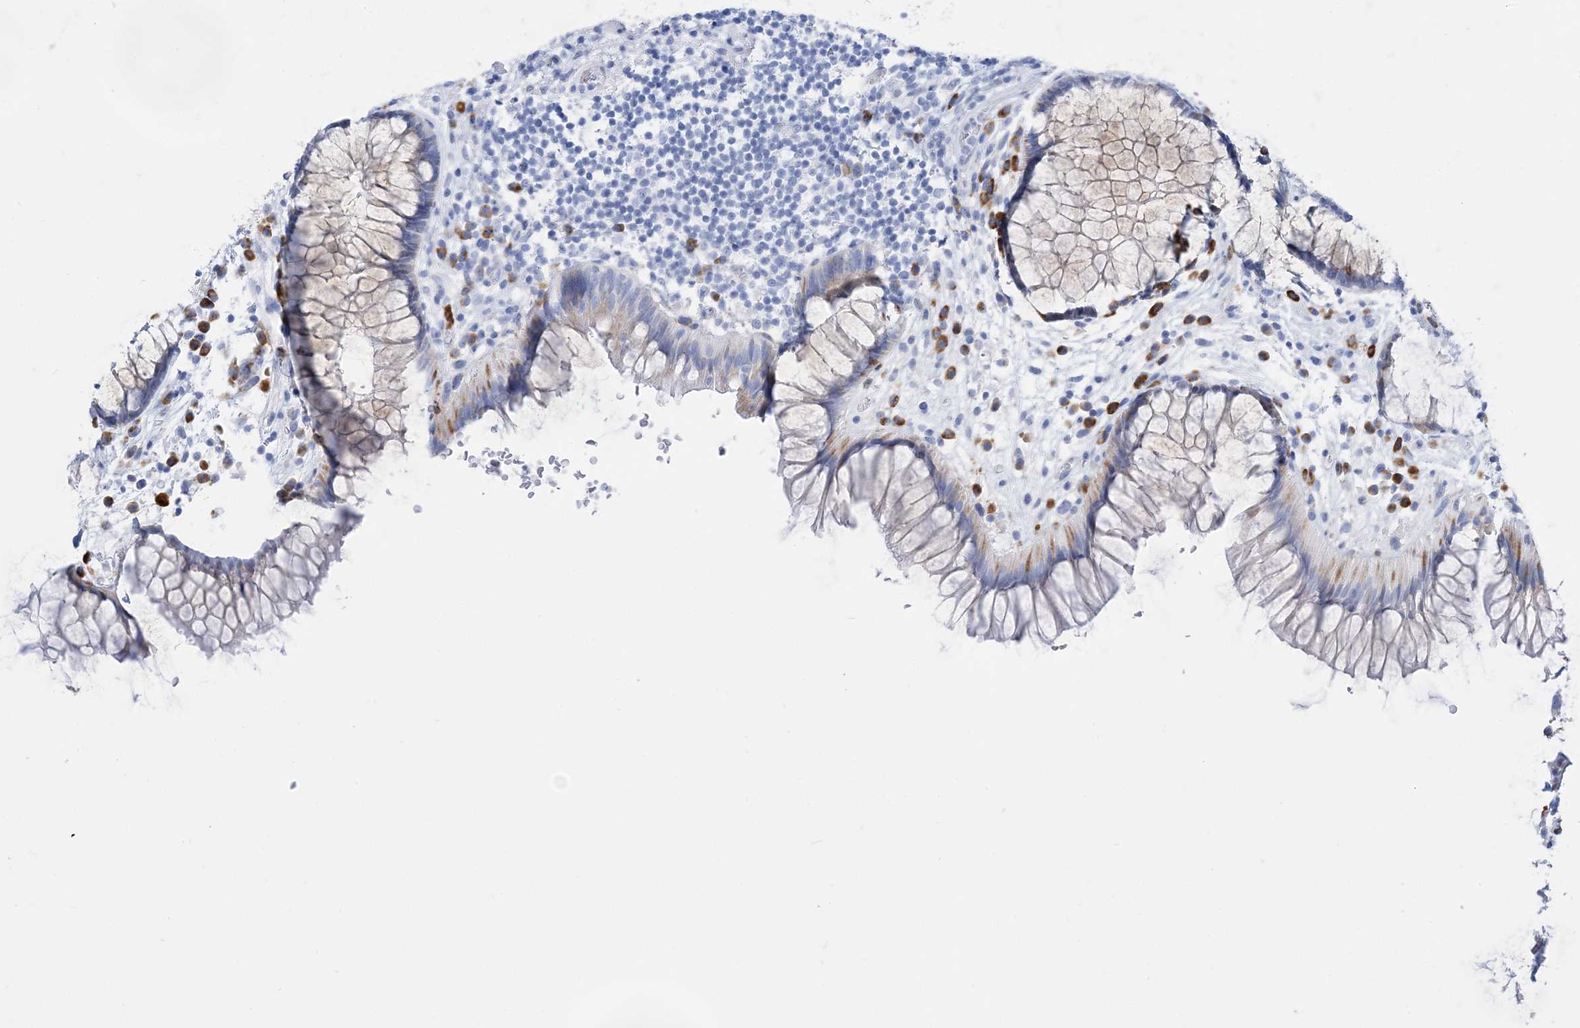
{"staining": {"intensity": "weak", "quantity": "25%-75%", "location": "cytoplasmic/membranous"}, "tissue": "rectum", "cell_type": "Glandular cells", "image_type": "normal", "snomed": [{"axis": "morphology", "description": "Normal tissue, NOS"}, {"axis": "topography", "description": "Rectum"}], "caption": "This micrograph reveals unremarkable rectum stained with immunohistochemistry to label a protein in brown. The cytoplasmic/membranous of glandular cells show weak positivity for the protein. Nuclei are counter-stained blue.", "gene": "TSPYL6", "patient": {"sex": "male", "age": 51}}